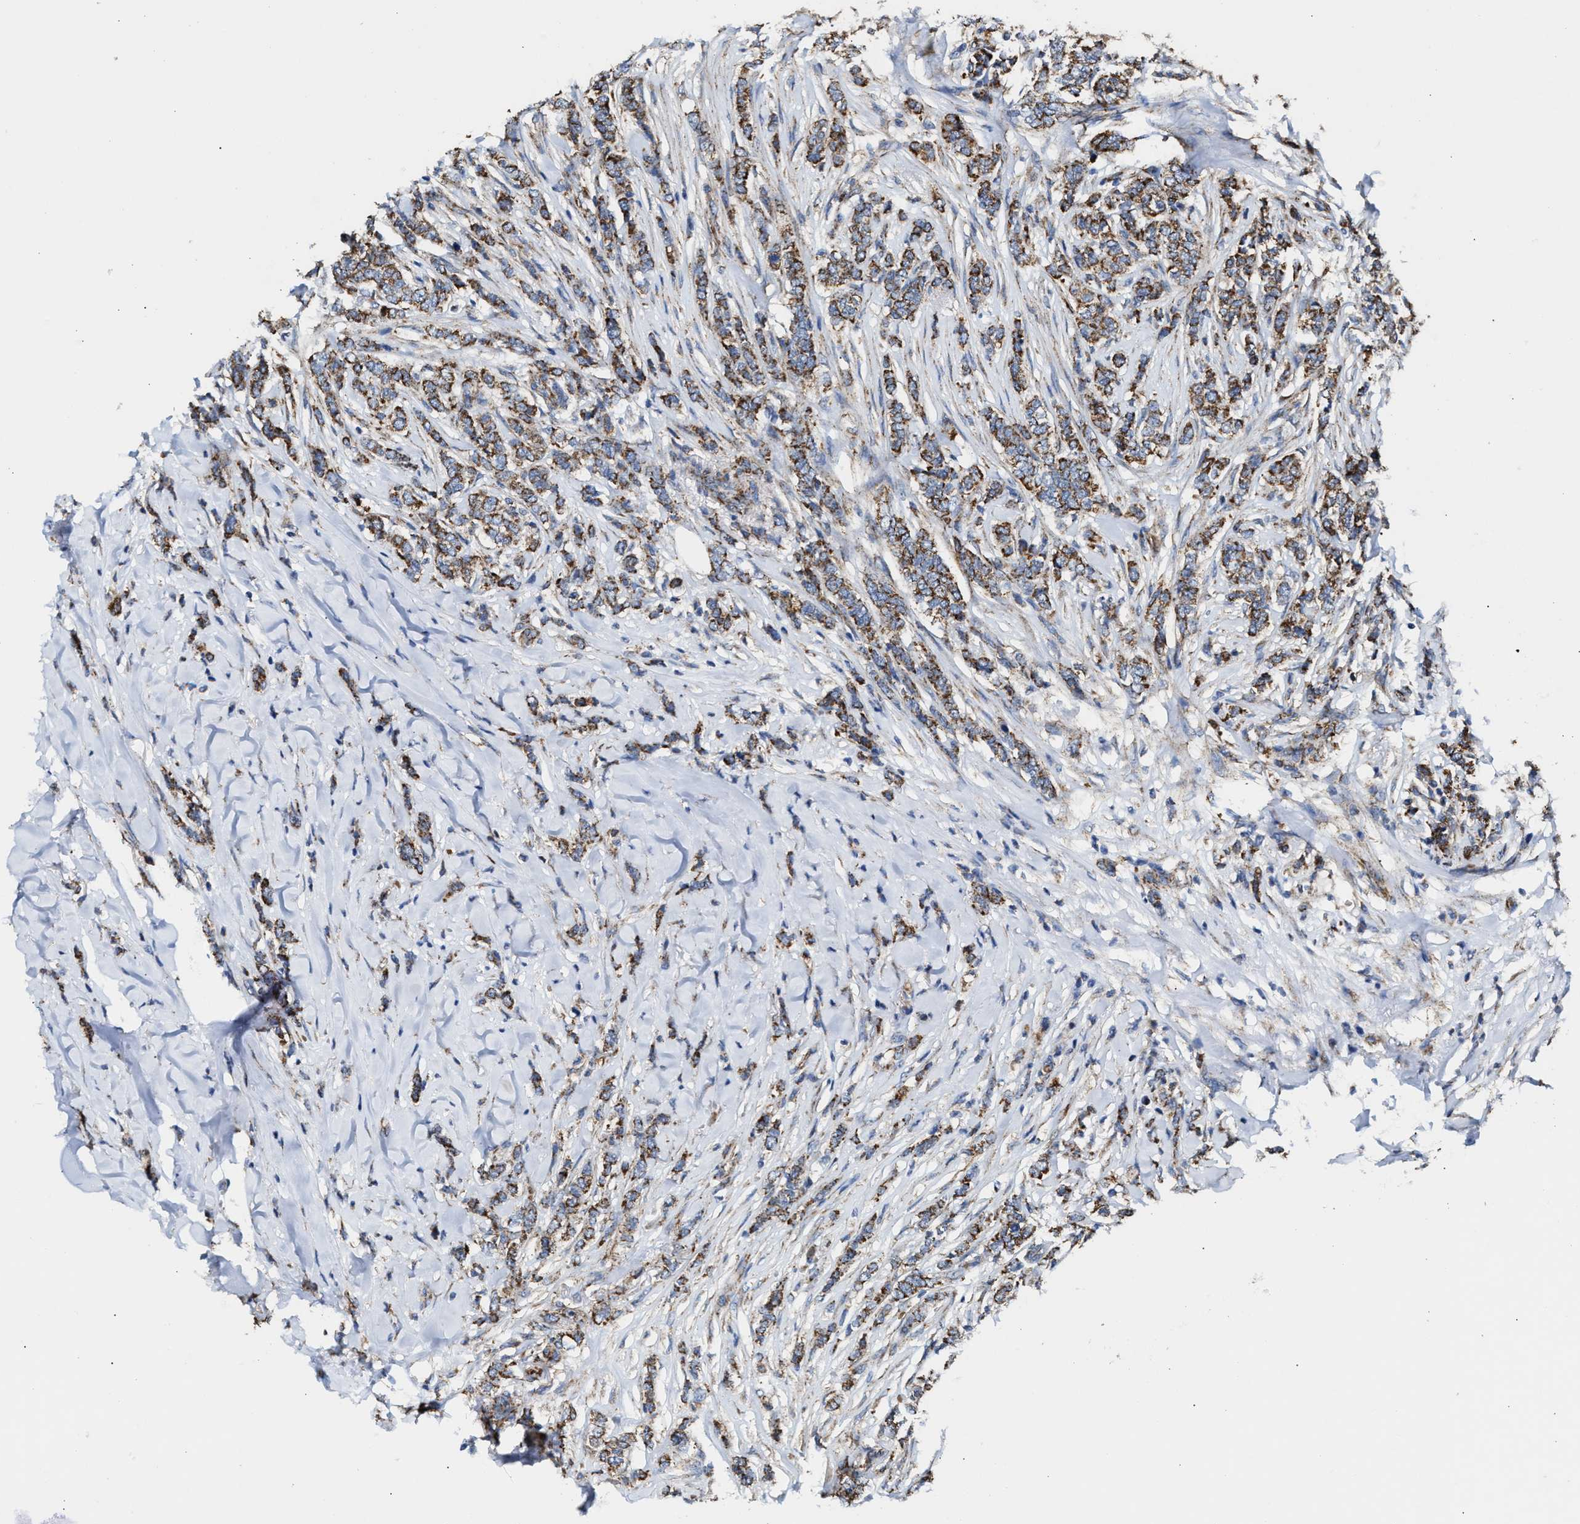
{"staining": {"intensity": "moderate", "quantity": ">75%", "location": "cytoplasmic/membranous"}, "tissue": "breast cancer", "cell_type": "Tumor cells", "image_type": "cancer", "snomed": [{"axis": "morphology", "description": "Lobular carcinoma"}, {"axis": "topography", "description": "Skin"}, {"axis": "topography", "description": "Breast"}], "caption": "A brown stain shows moderate cytoplasmic/membranous staining of a protein in human lobular carcinoma (breast) tumor cells.", "gene": "MECR", "patient": {"sex": "female", "age": 46}}